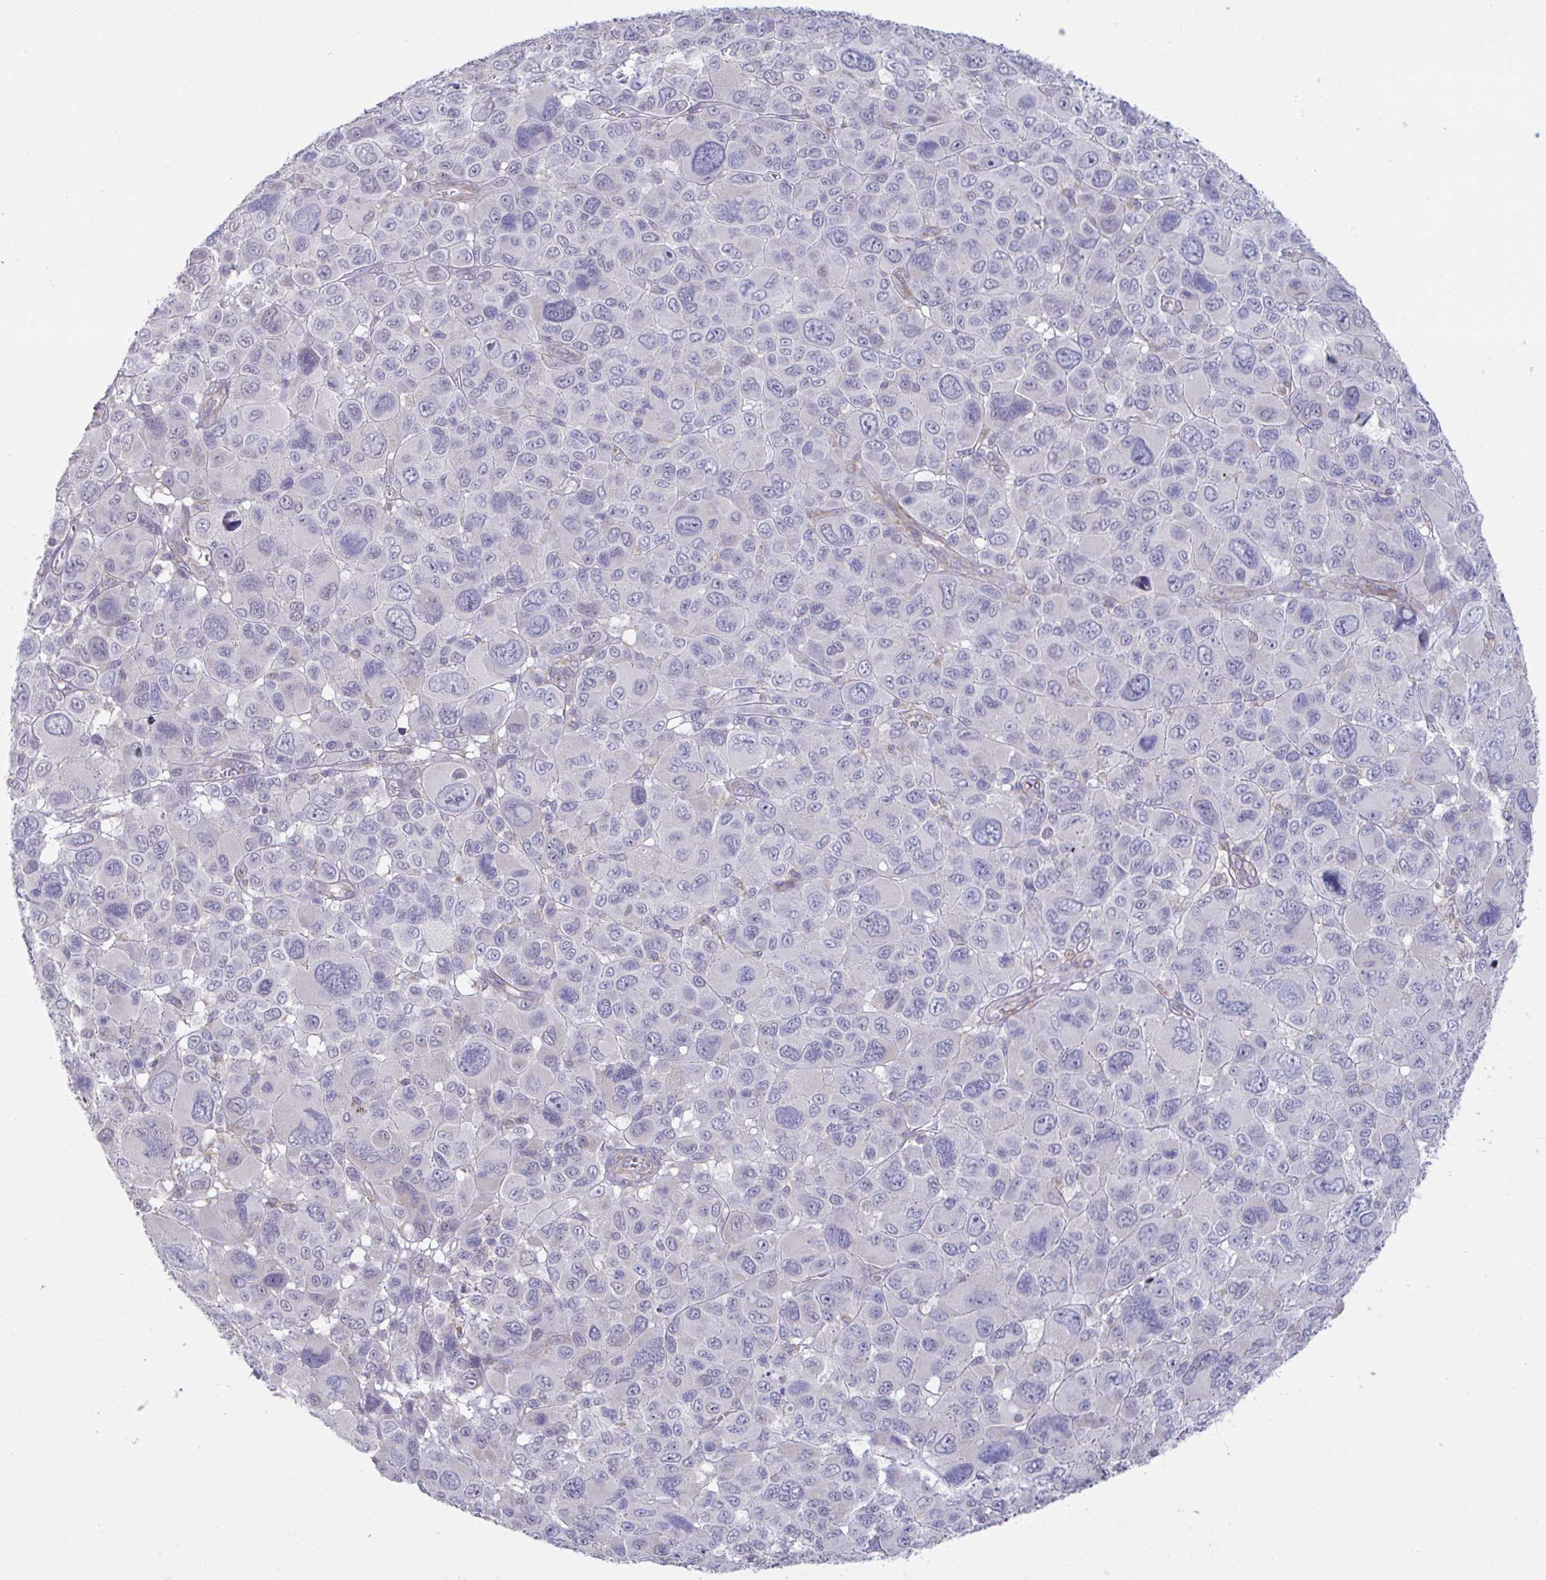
{"staining": {"intensity": "negative", "quantity": "none", "location": "none"}, "tissue": "melanoma", "cell_type": "Tumor cells", "image_type": "cancer", "snomed": [{"axis": "morphology", "description": "Malignant melanoma, NOS"}, {"axis": "topography", "description": "Skin"}], "caption": "Tumor cells are negative for brown protein staining in melanoma. (Stains: DAB immunohistochemistry (IHC) with hematoxylin counter stain, Microscopy: brightfield microscopy at high magnification).", "gene": "NDUFA7", "patient": {"sex": "female", "age": 66}}